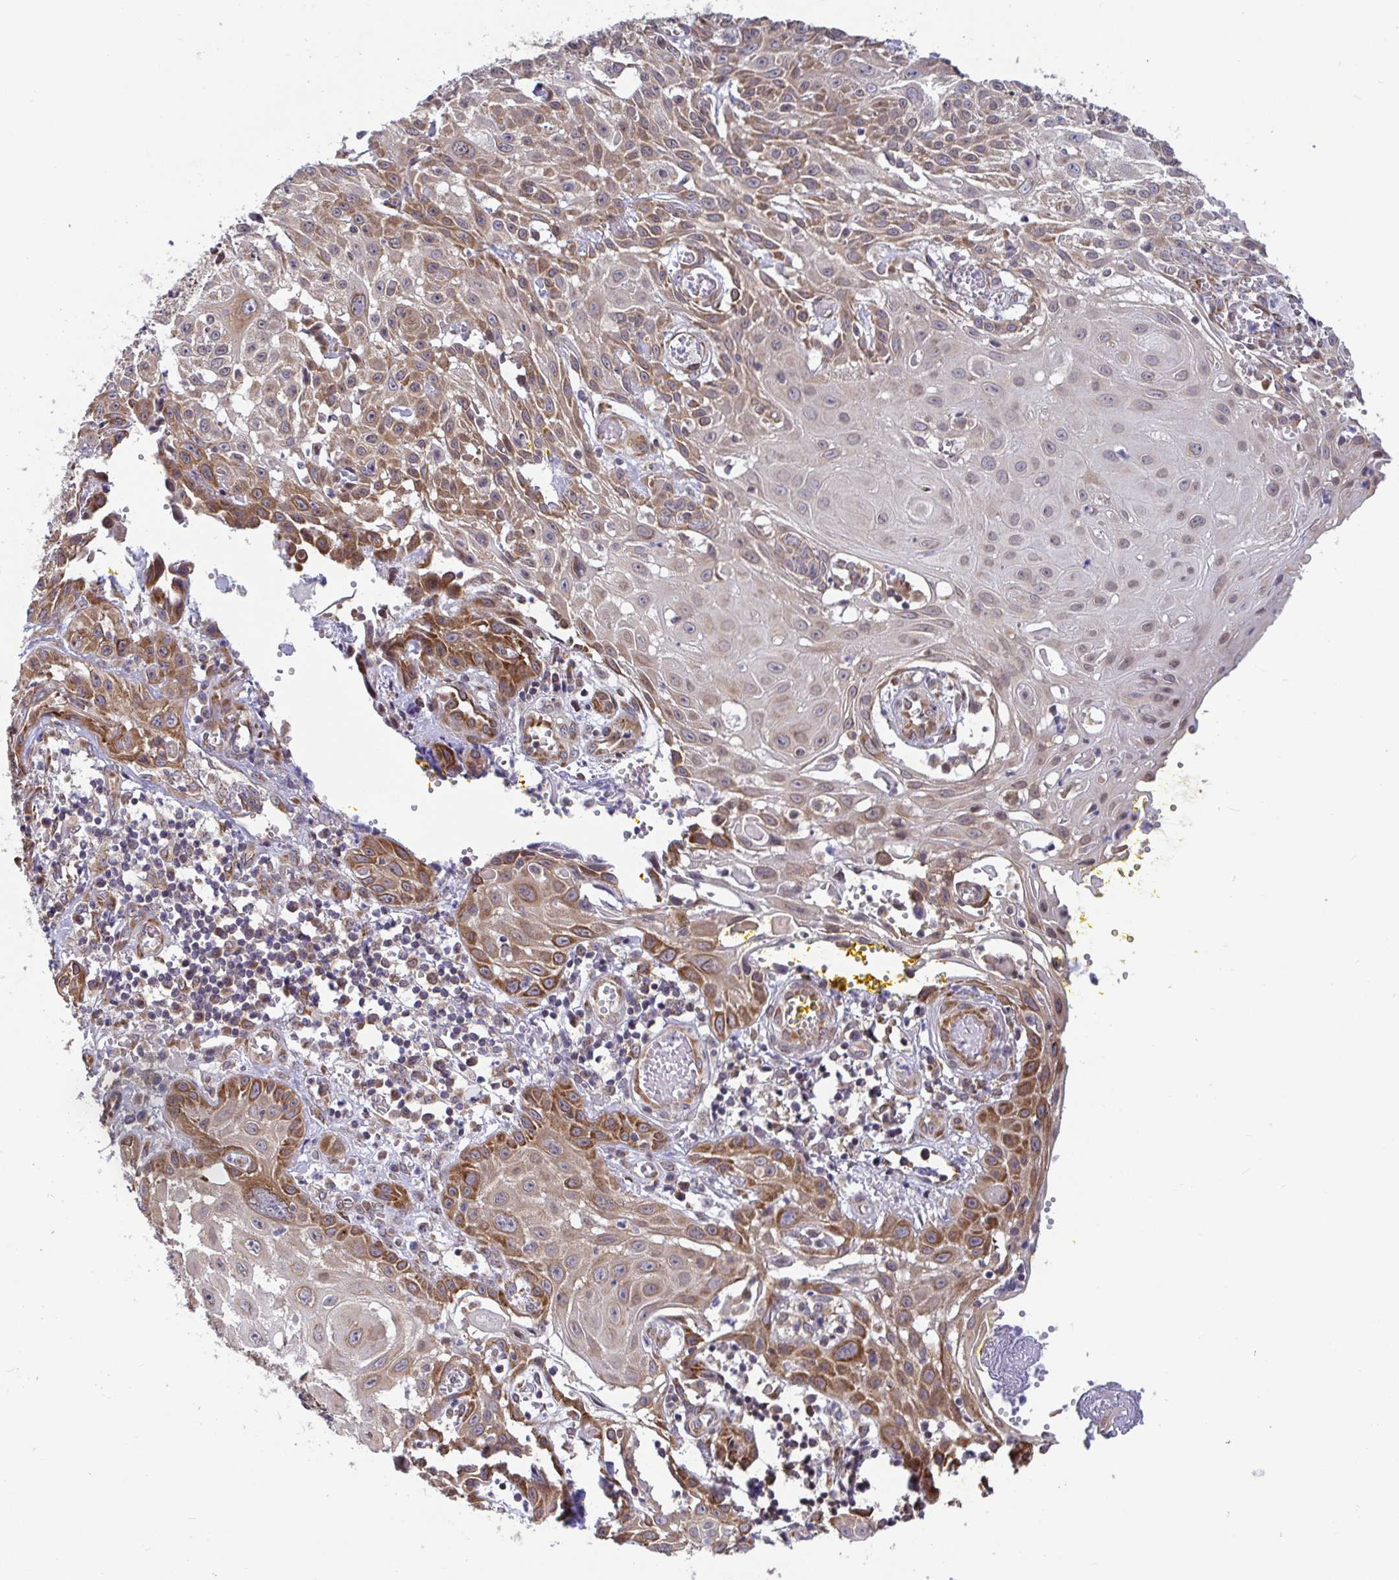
{"staining": {"intensity": "moderate", "quantity": ">75%", "location": "cytoplasmic/membranous"}, "tissue": "skin cancer", "cell_type": "Tumor cells", "image_type": "cancer", "snomed": [{"axis": "morphology", "description": "Squamous cell carcinoma, NOS"}, {"axis": "topography", "description": "Skin"}, {"axis": "topography", "description": "Vulva"}], "caption": "Moderate cytoplasmic/membranous expression is identified in approximately >75% of tumor cells in skin cancer (squamous cell carcinoma).", "gene": "ATP5MJ", "patient": {"sex": "female", "age": 71}}